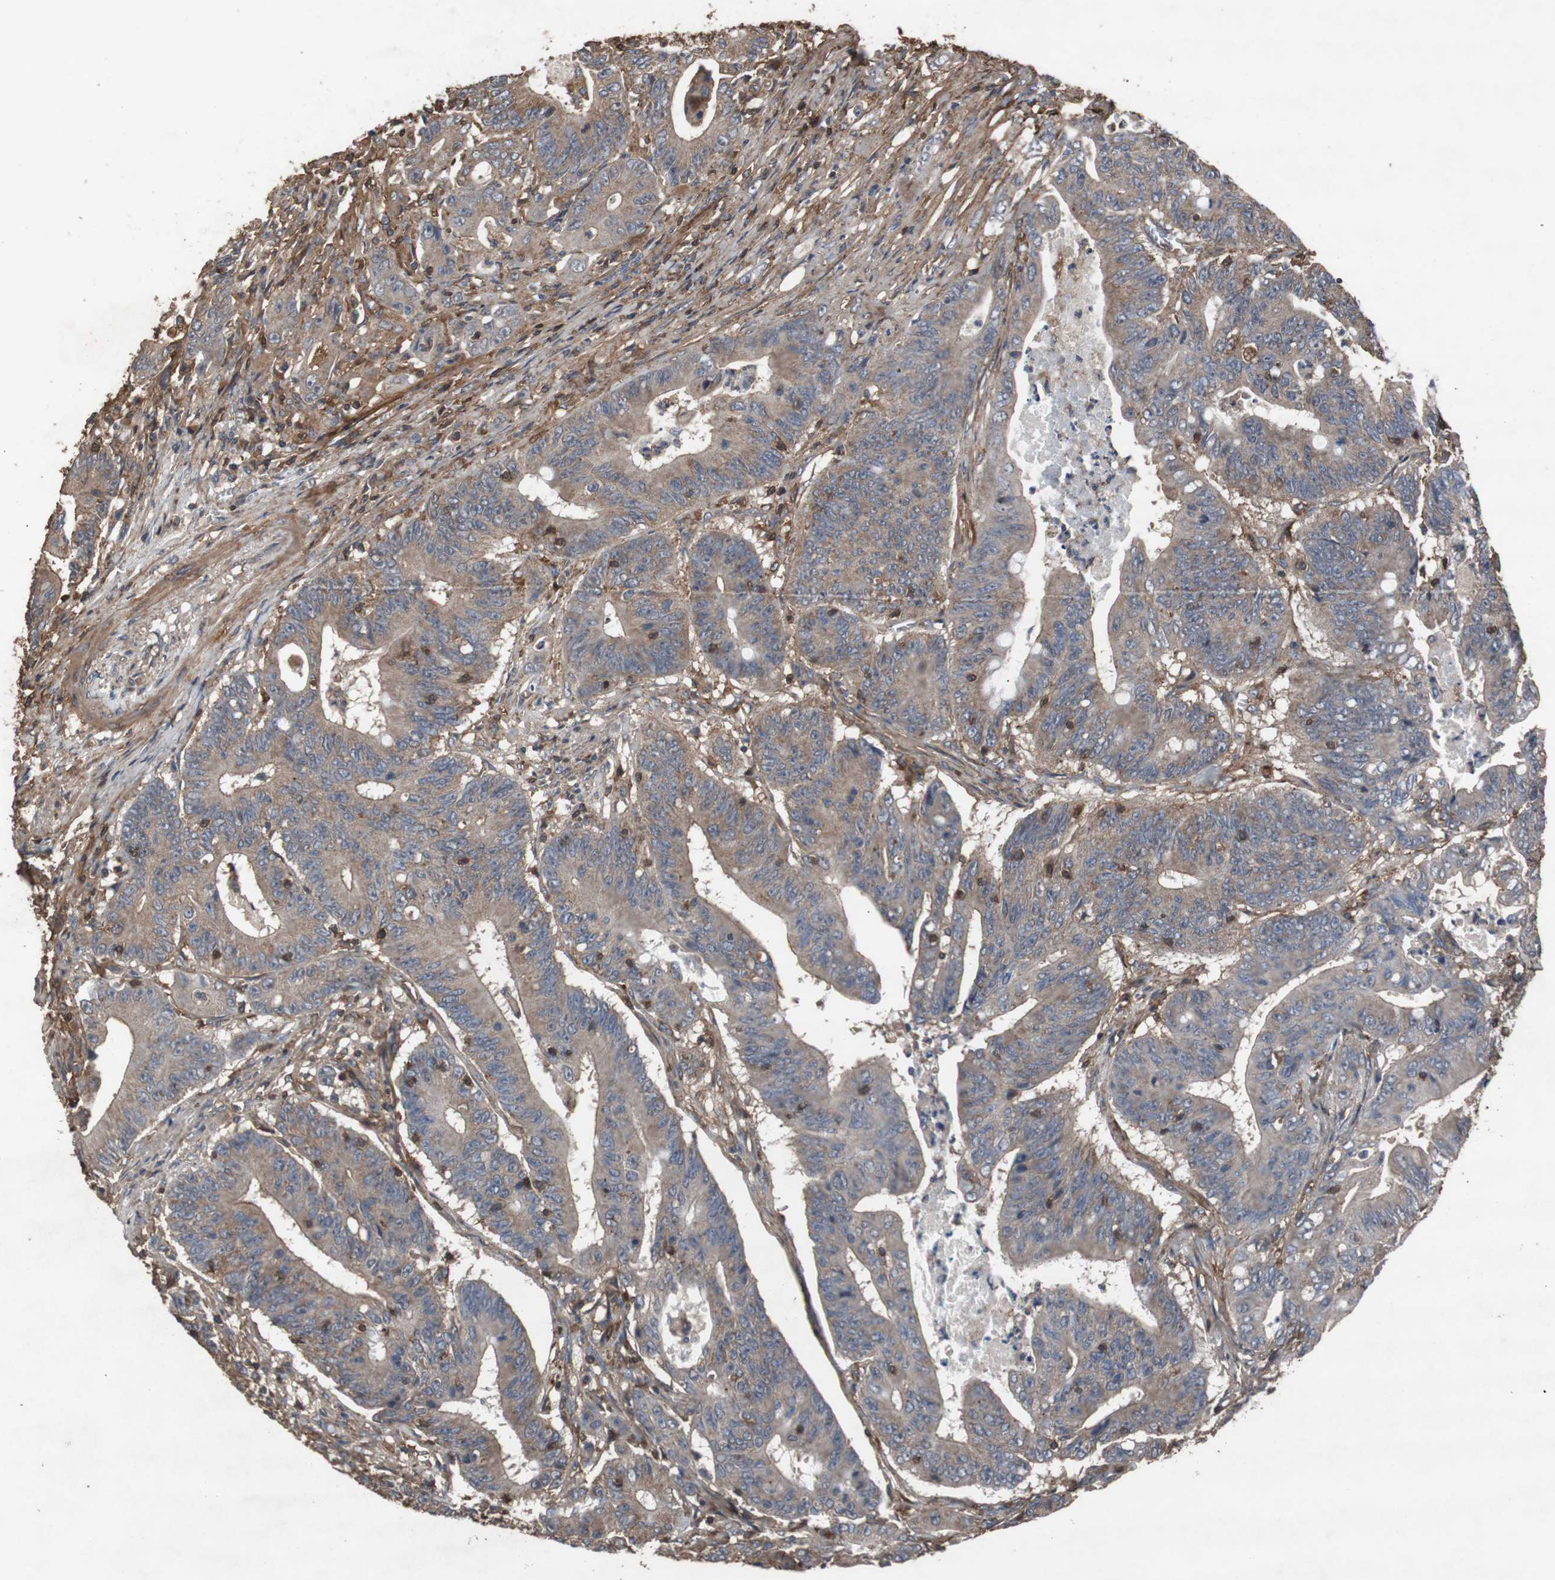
{"staining": {"intensity": "moderate", "quantity": ">75%", "location": "cytoplasmic/membranous"}, "tissue": "colorectal cancer", "cell_type": "Tumor cells", "image_type": "cancer", "snomed": [{"axis": "morphology", "description": "Adenocarcinoma, NOS"}, {"axis": "topography", "description": "Colon"}], "caption": "Tumor cells exhibit medium levels of moderate cytoplasmic/membranous staining in approximately >75% of cells in colorectal adenocarcinoma. Nuclei are stained in blue.", "gene": "COL6A2", "patient": {"sex": "male", "age": 45}}